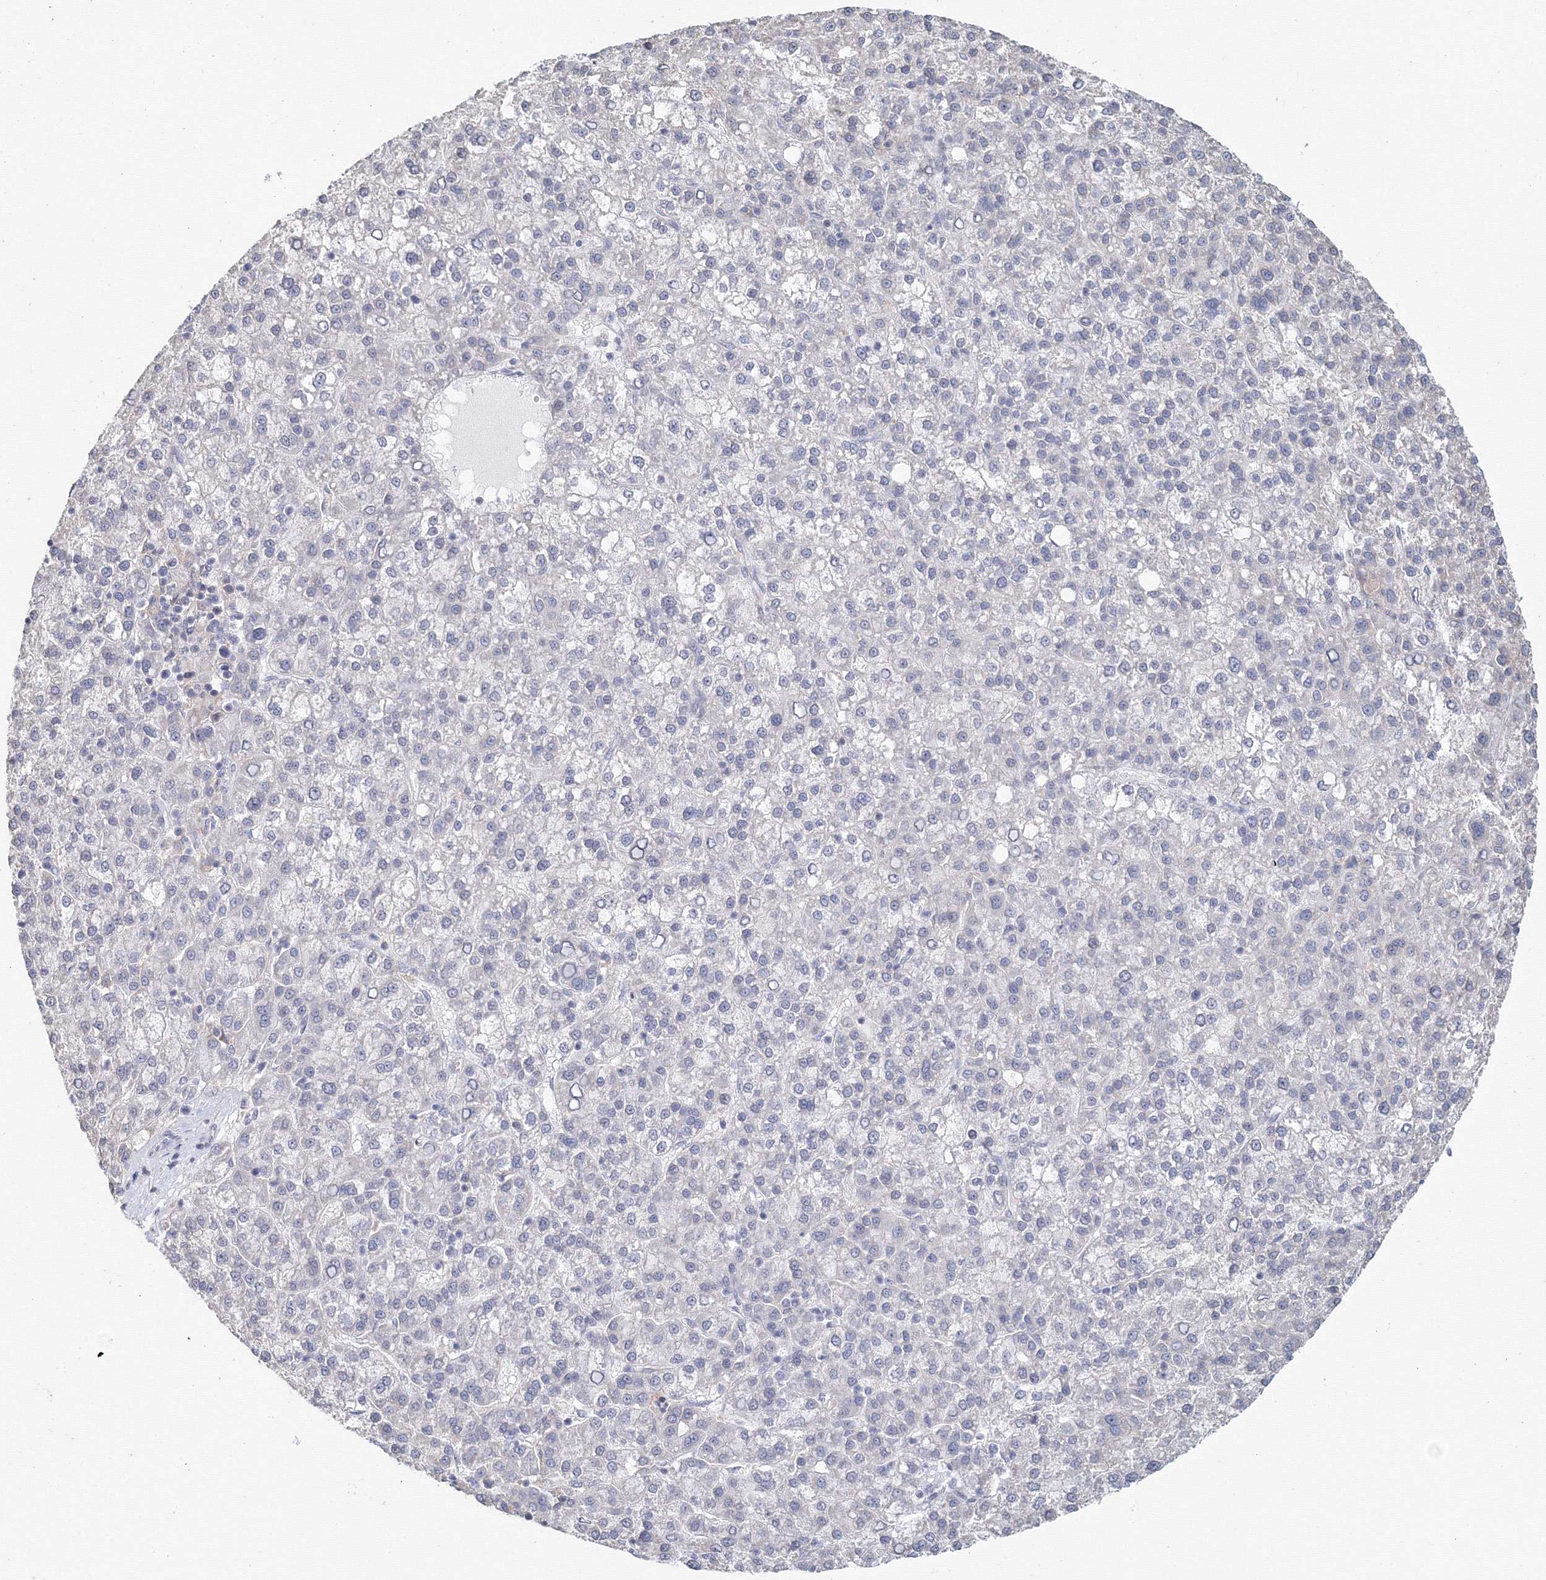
{"staining": {"intensity": "negative", "quantity": "none", "location": "none"}, "tissue": "liver cancer", "cell_type": "Tumor cells", "image_type": "cancer", "snomed": [{"axis": "morphology", "description": "Carcinoma, Hepatocellular, NOS"}, {"axis": "topography", "description": "Liver"}], "caption": "The histopathology image shows no significant positivity in tumor cells of hepatocellular carcinoma (liver).", "gene": "SLC7A7", "patient": {"sex": "female", "age": 58}}